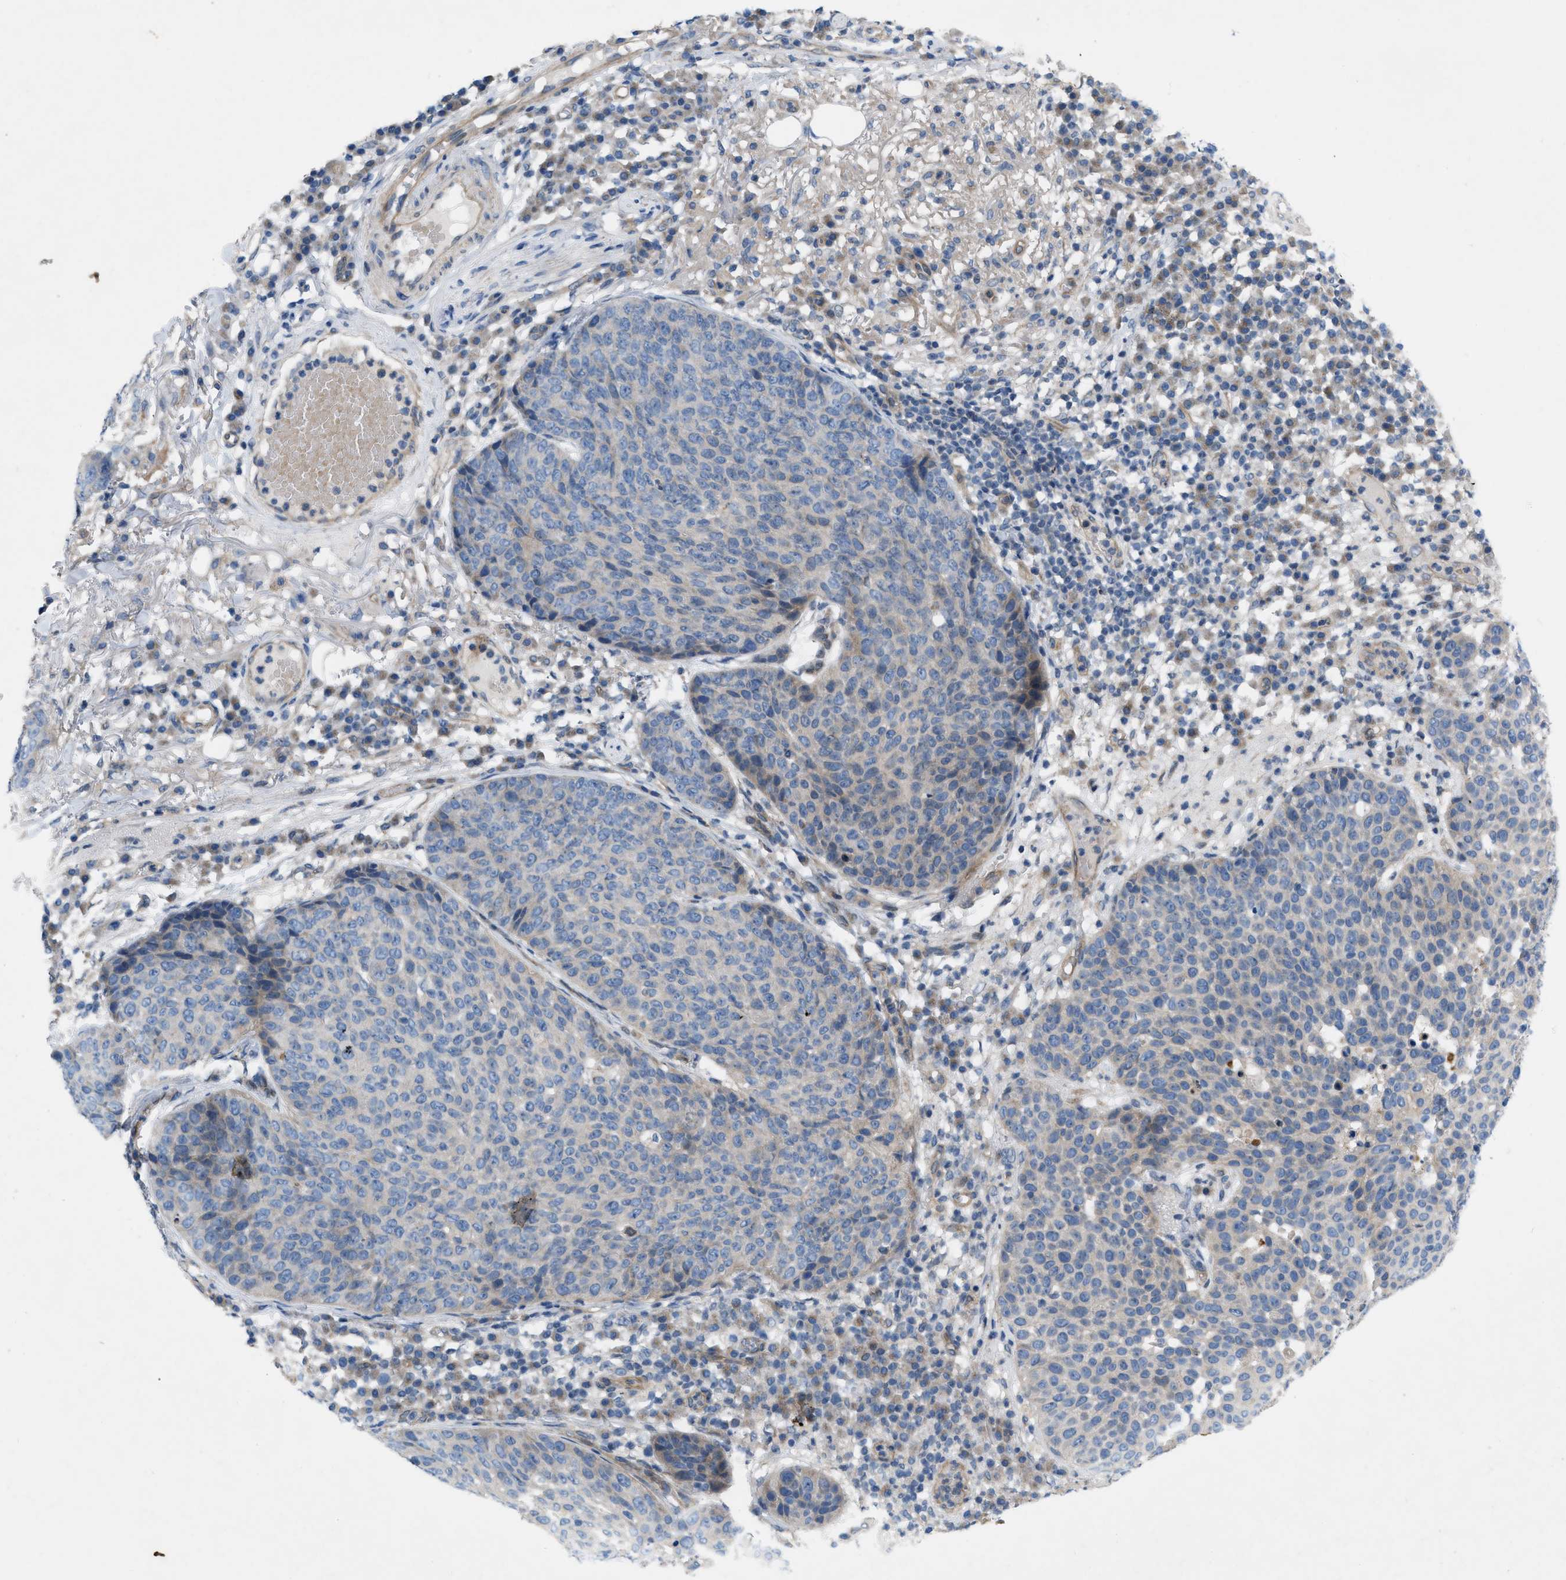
{"staining": {"intensity": "negative", "quantity": "none", "location": "none"}, "tissue": "skin cancer", "cell_type": "Tumor cells", "image_type": "cancer", "snomed": [{"axis": "morphology", "description": "Squamous cell carcinoma in situ, NOS"}, {"axis": "morphology", "description": "Squamous cell carcinoma, NOS"}, {"axis": "topography", "description": "Skin"}], "caption": "There is no significant staining in tumor cells of skin cancer (squamous cell carcinoma in situ).", "gene": "NDEL1", "patient": {"sex": "male", "age": 93}}